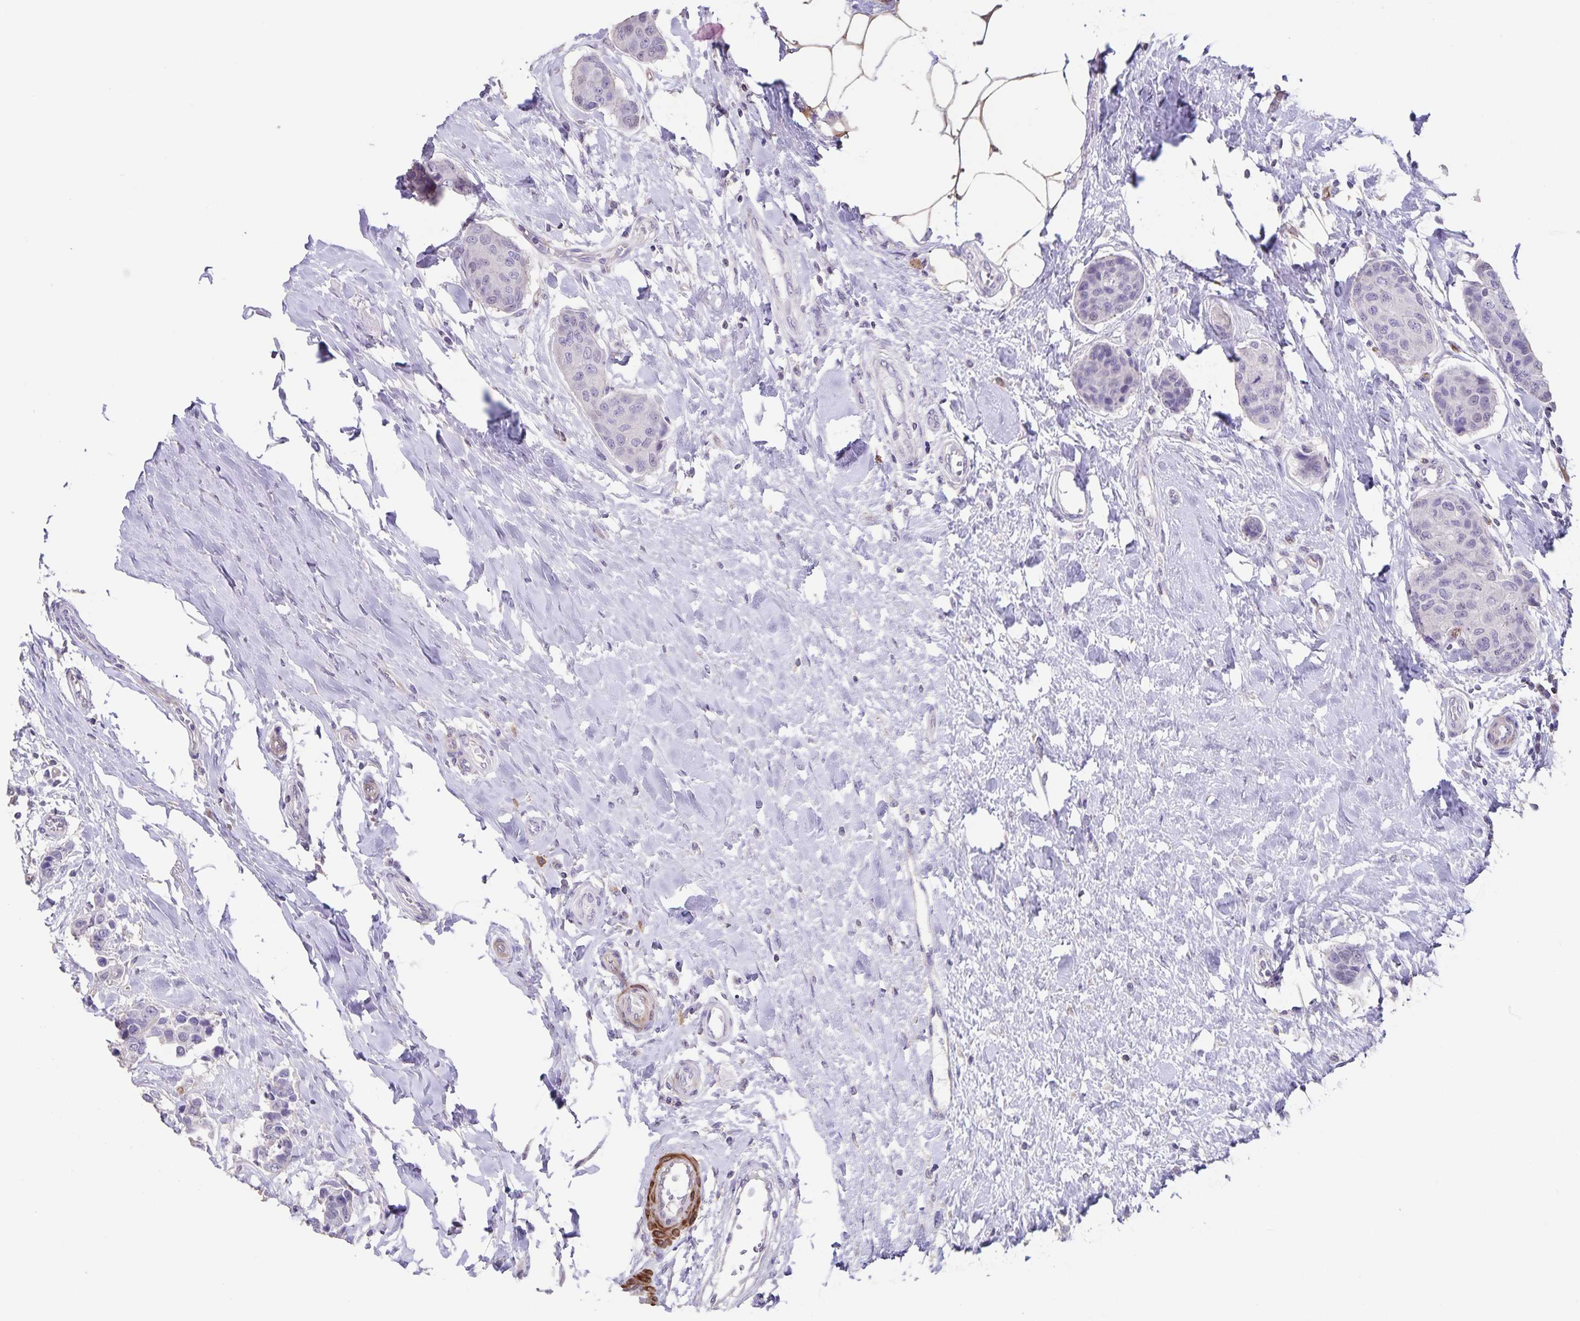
{"staining": {"intensity": "negative", "quantity": "none", "location": "none"}, "tissue": "breast cancer", "cell_type": "Tumor cells", "image_type": "cancer", "snomed": [{"axis": "morphology", "description": "Duct carcinoma"}, {"axis": "topography", "description": "Breast"}], "caption": "Breast cancer (infiltrating ductal carcinoma) was stained to show a protein in brown. There is no significant positivity in tumor cells. (Brightfield microscopy of DAB IHC at high magnification).", "gene": "SYNM", "patient": {"sex": "female", "age": 80}}